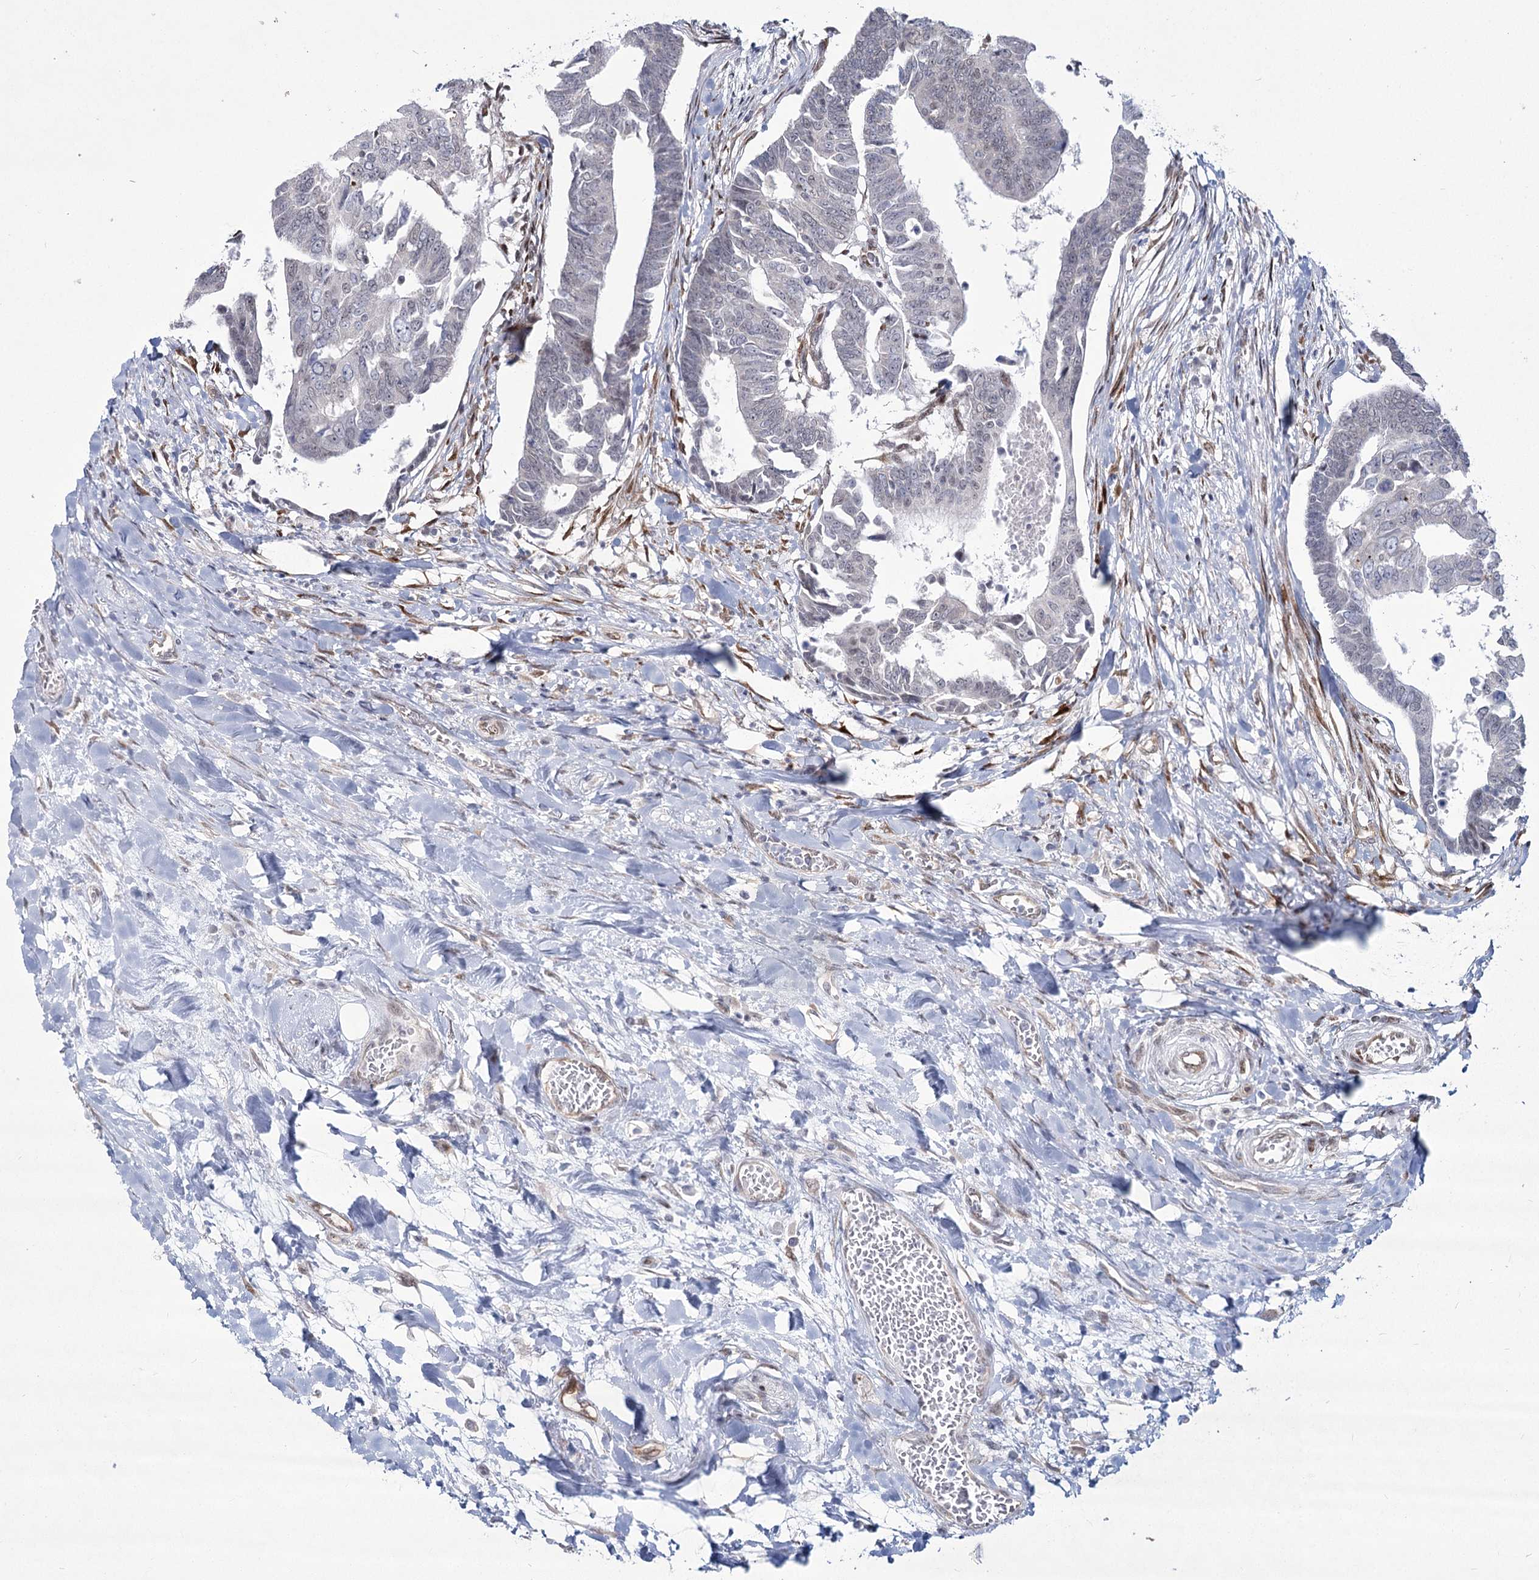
{"staining": {"intensity": "negative", "quantity": "none", "location": "none"}, "tissue": "colorectal cancer", "cell_type": "Tumor cells", "image_type": "cancer", "snomed": [{"axis": "morphology", "description": "Adenocarcinoma, NOS"}, {"axis": "topography", "description": "Rectum"}], "caption": "Histopathology image shows no significant protein staining in tumor cells of colorectal adenocarcinoma. (Immunohistochemistry, brightfield microscopy, high magnification).", "gene": "YBX3", "patient": {"sex": "female", "age": 65}}